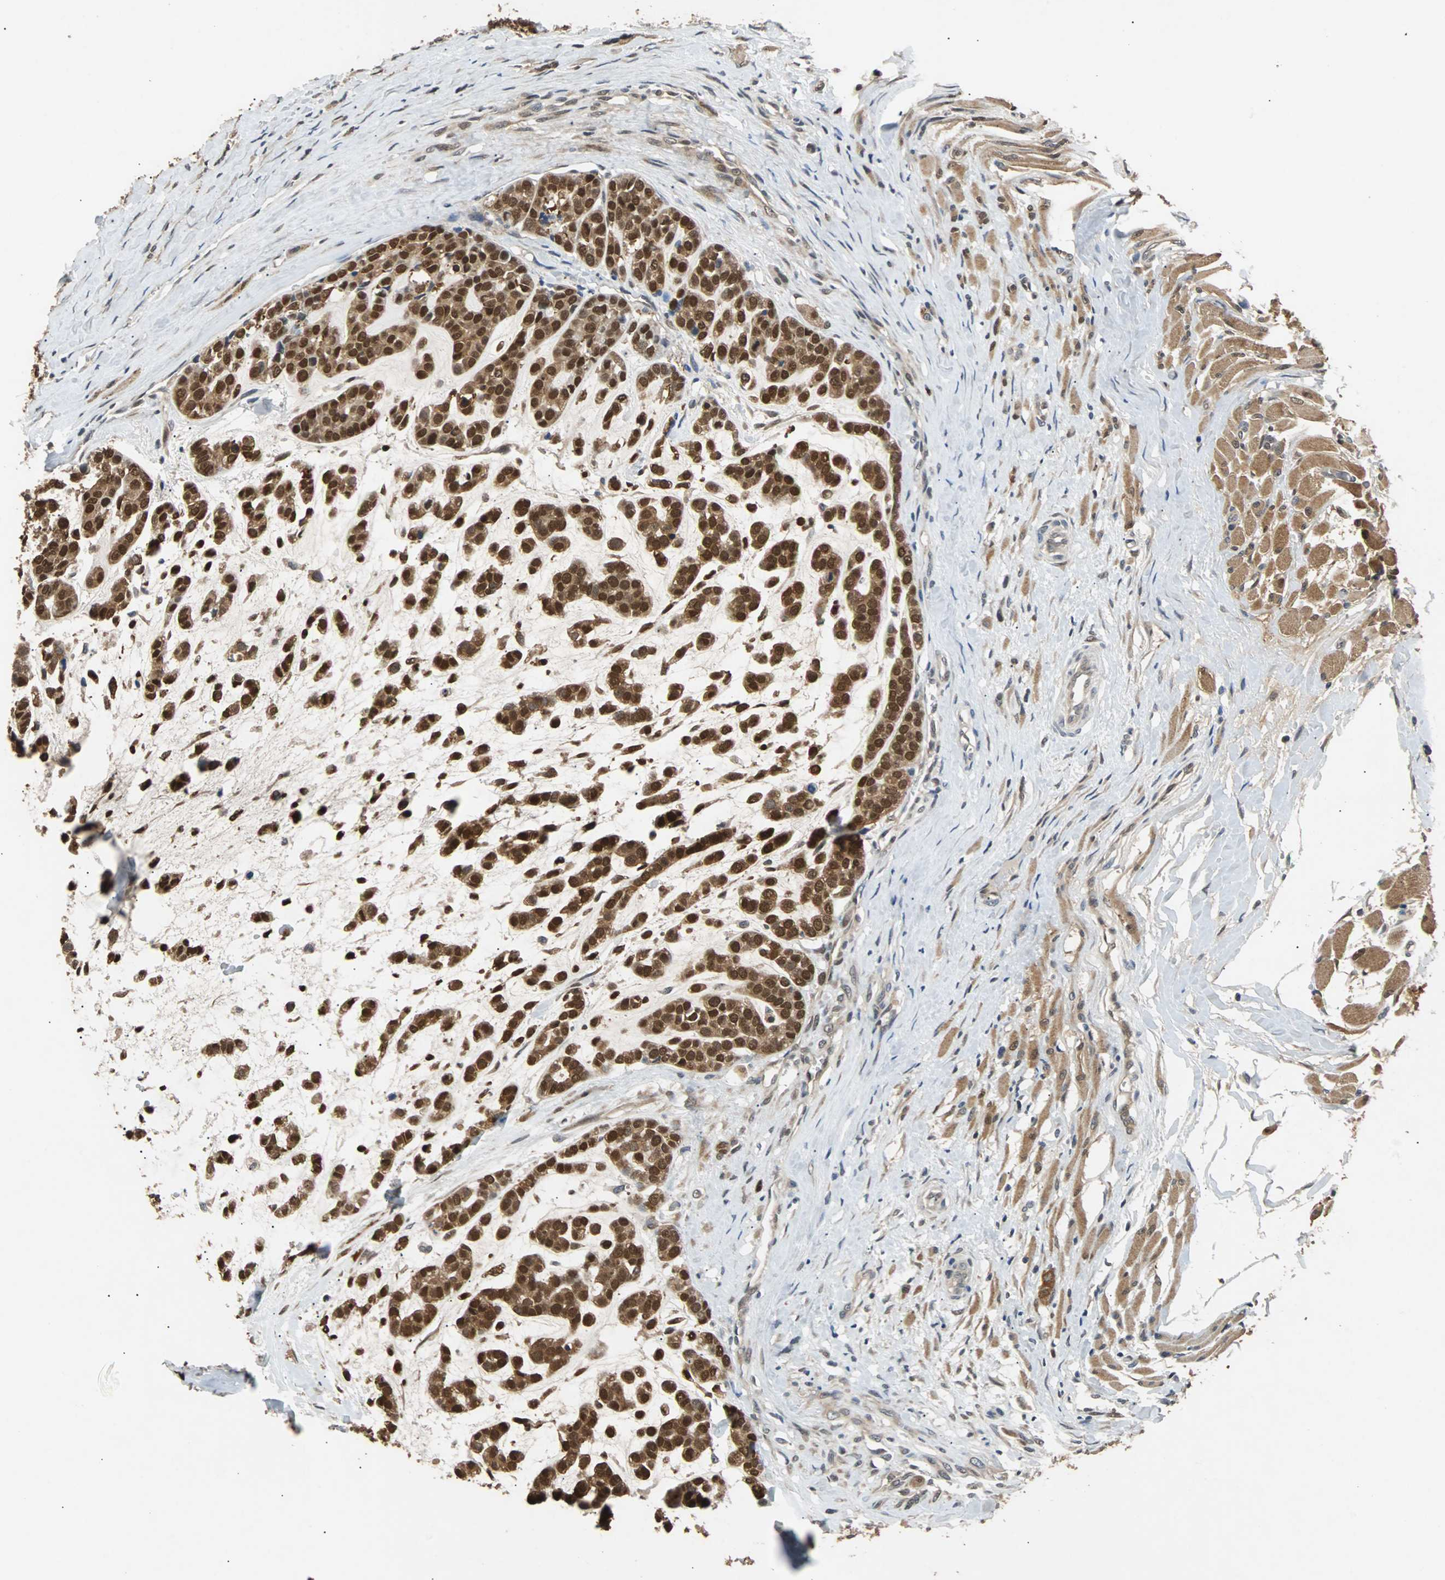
{"staining": {"intensity": "strong", "quantity": ">75%", "location": "cytoplasmic/membranous,nuclear"}, "tissue": "head and neck cancer", "cell_type": "Tumor cells", "image_type": "cancer", "snomed": [{"axis": "morphology", "description": "Adenocarcinoma, NOS"}, {"axis": "morphology", "description": "Adenoma, NOS"}, {"axis": "topography", "description": "Head-Neck"}], "caption": "Immunohistochemistry of human adenocarcinoma (head and neck) reveals high levels of strong cytoplasmic/membranous and nuclear positivity in approximately >75% of tumor cells.", "gene": "PRDX6", "patient": {"sex": "female", "age": 55}}